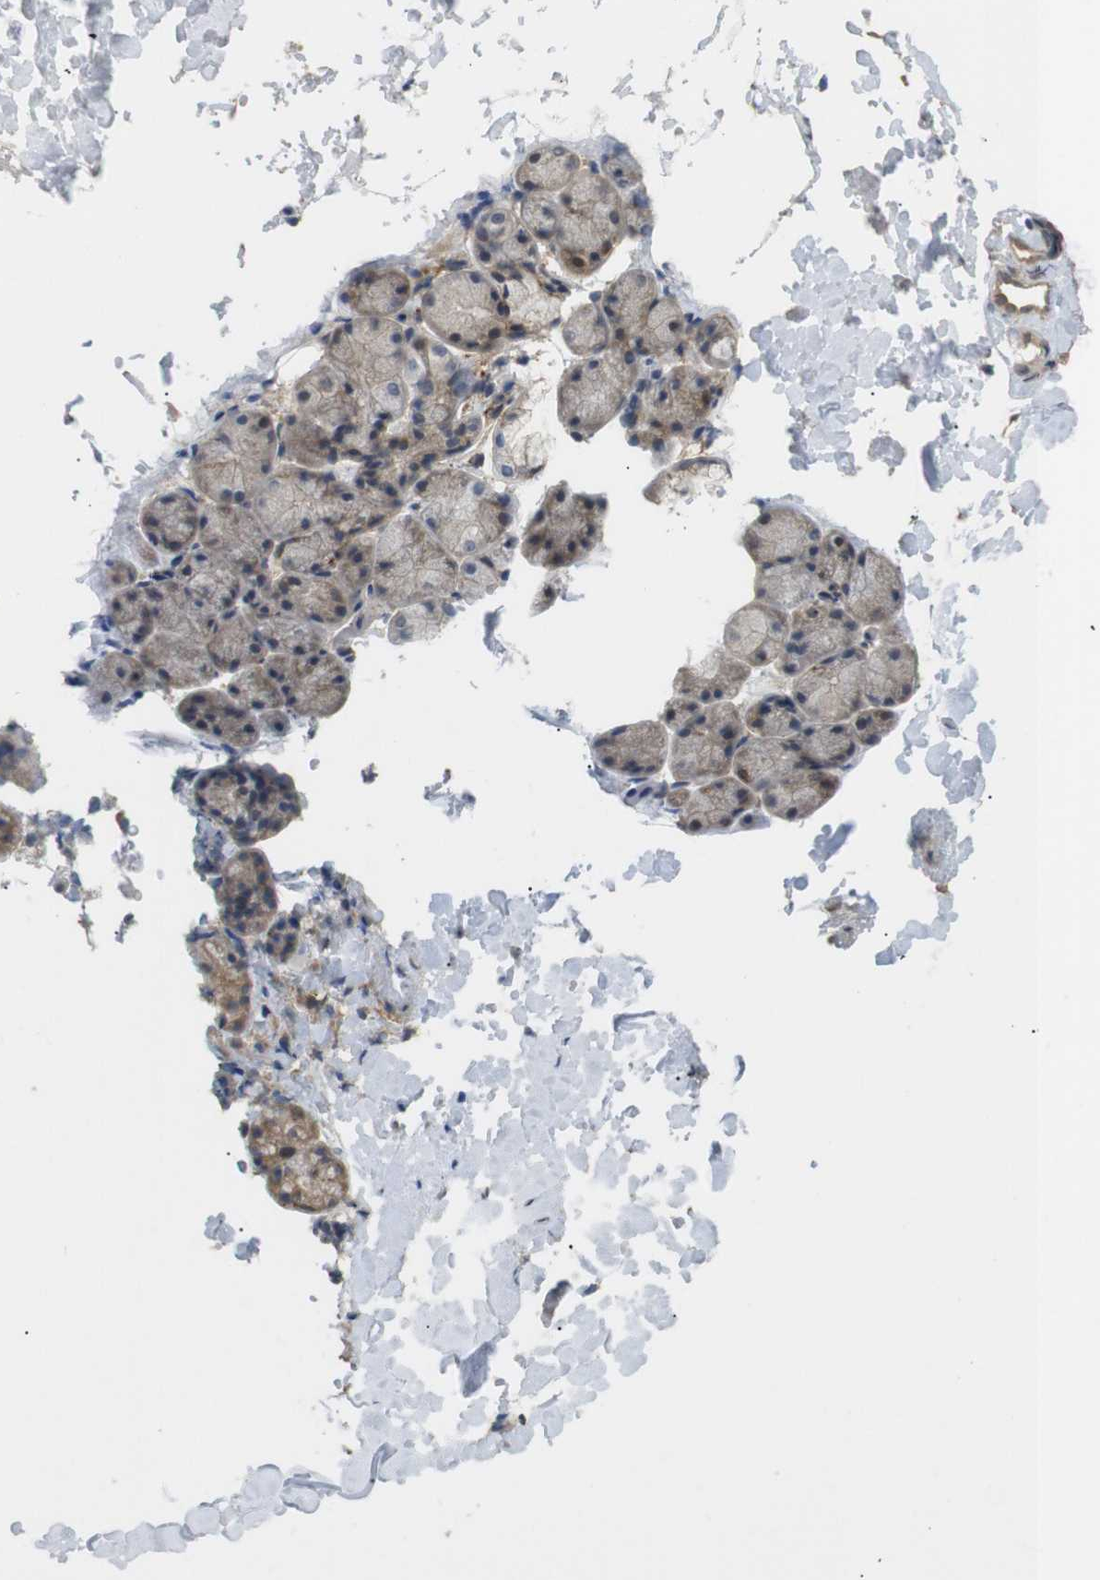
{"staining": {"intensity": "moderate", "quantity": "<25%", "location": "cytoplasmic/membranous"}, "tissue": "salivary gland", "cell_type": "Glandular cells", "image_type": "normal", "snomed": [{"axis": "morphology", "description": "Normal tissue, NOS"}, {"axis": "topography", "description": "Salivary gland"}], "caption": "Immunohistochemistry image of normal salivary gland: human salivary gland stained using immunohistochemistry (IHC) demonstrates low levels of moderate protein expression localized specifically in the cytoplasmic/membranous of glandular cells, appearing as a cytoplasmic/membranous brown color.", "gene": "KSR1", "patient": {"sex": "female", "age": 24}}